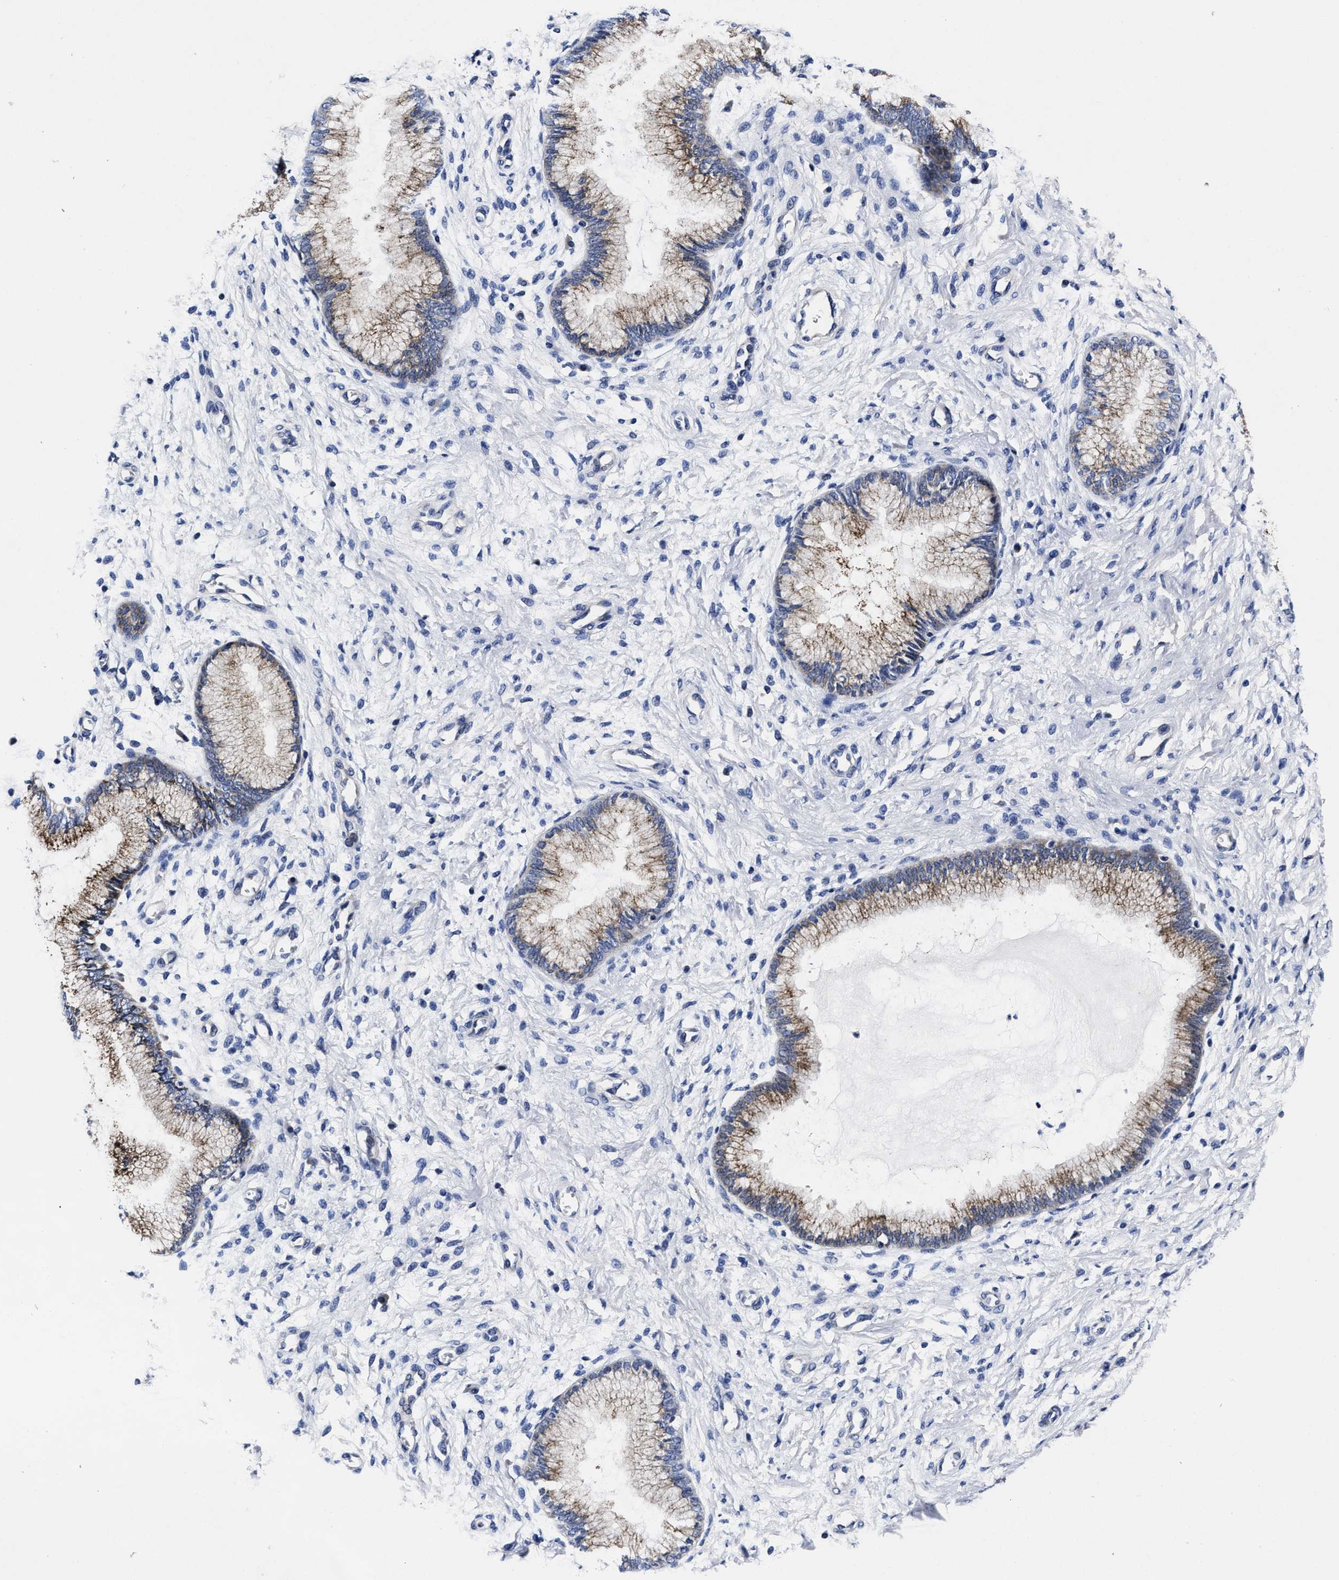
{"staining": {"intensity": "weak", "quantity": "25%-75%", "location": "cytoplasmic/membranous"}, "tissue": "cervix", "cell_type": "Glandular cells", "image_type": "normal", "snomed": [{"axis": "morphology", "description": "Normal tissue, NOS"}, {"axis": "topography", "description": "Cervix"}], "caption": "Protein staining of unremarkable cervix shows weak cytoplasmic/membranous positivity in about 25%-75% of glandular cells.", "gene": "OLFML2A", "patient": {"sex": "female", "age": 55}}